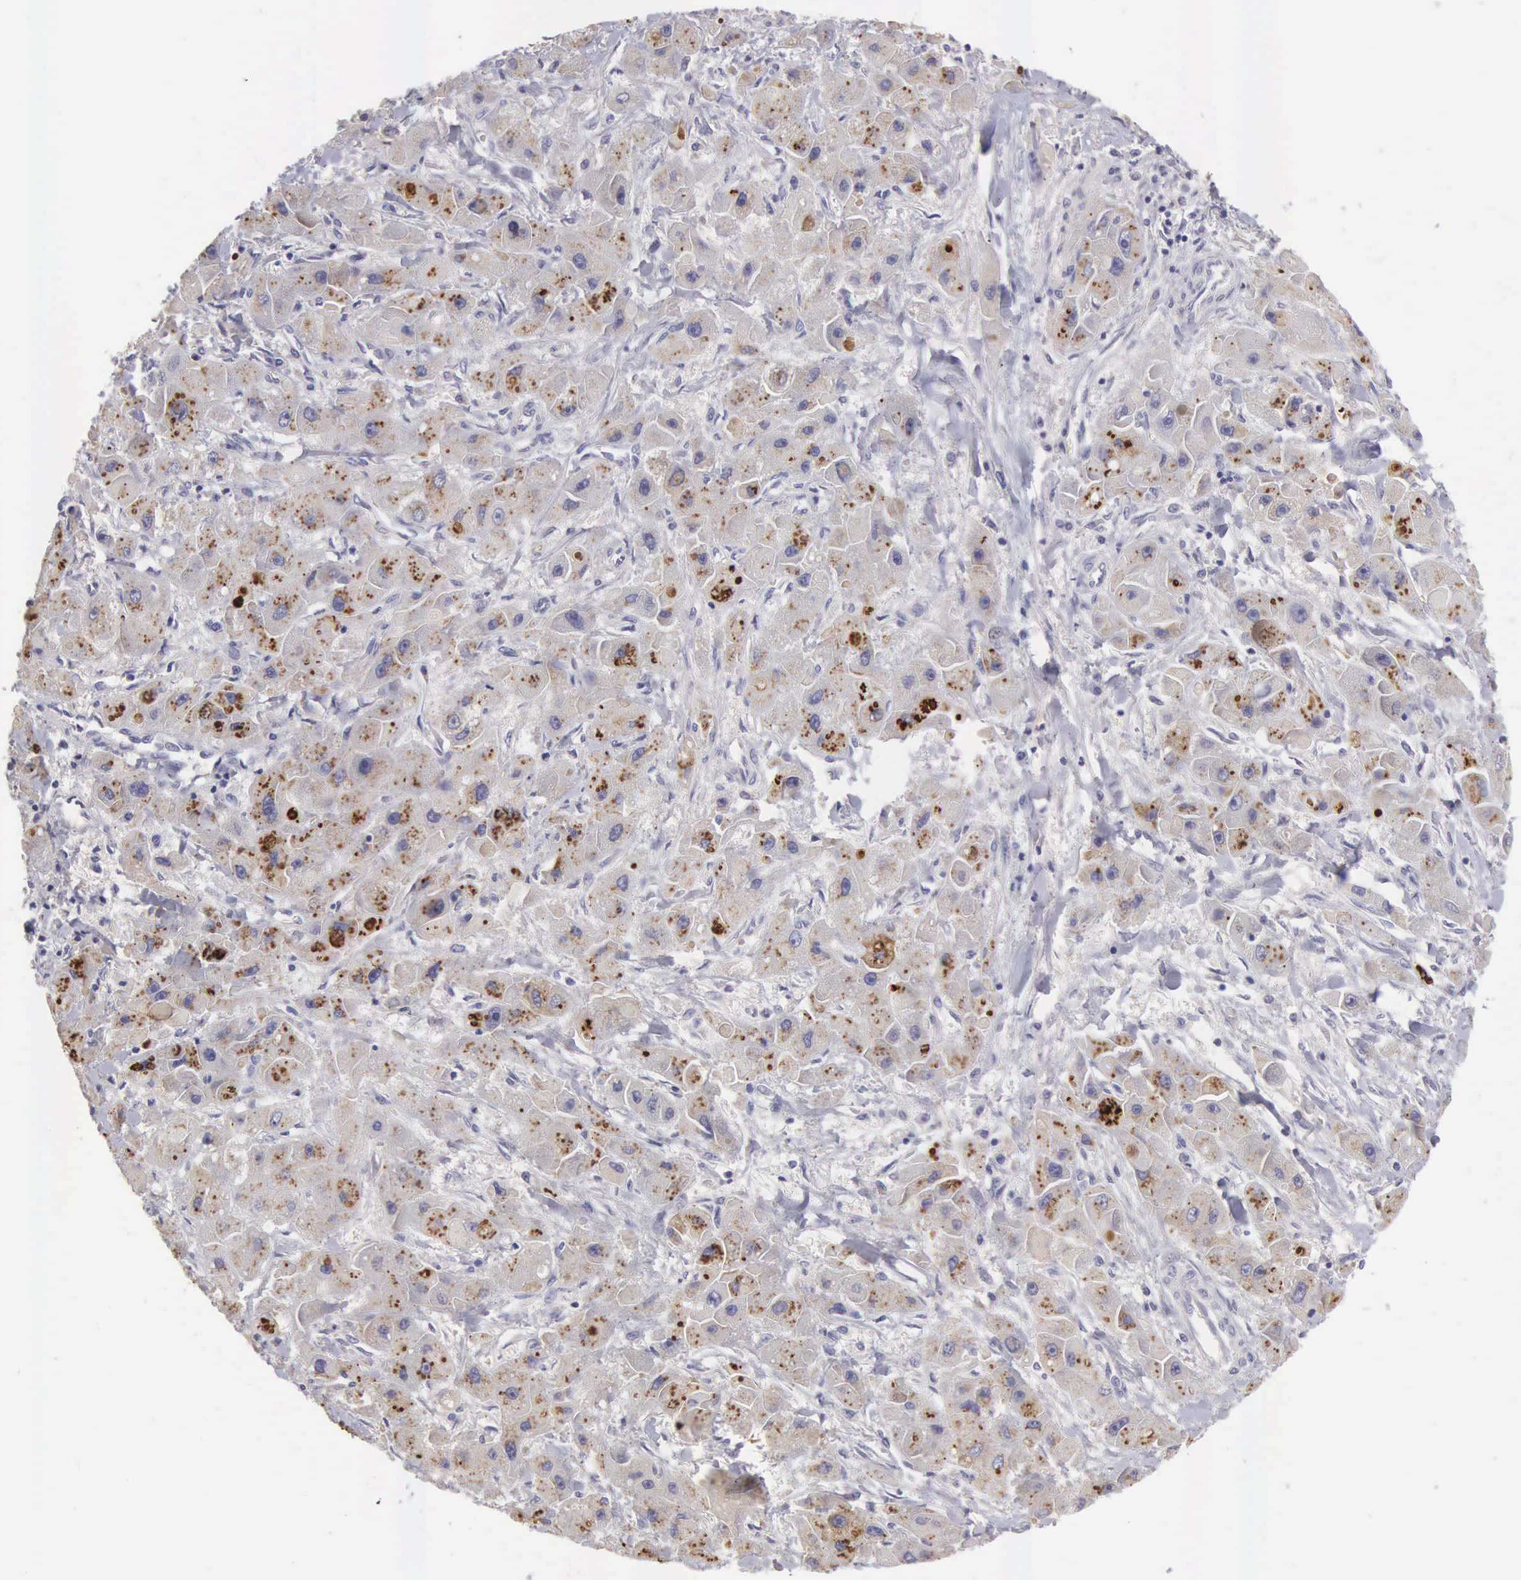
{"staining": {"intensity": "moderate", "quantity": "25%-75%", "location": "cytoplasmic/membranous"}, "tissue": "liver cancer", "cell_type": "Tumor cells", "image_type": "cancer", "snomed": [{"axis": "morphology", "description": "Carcinoma, Hepatocellular, NOS"}, {"axis": "topography", "description": "Liver"}], "caption": "There is medium levels of moderate cytoplasmic/membranous positivity in tumor cells of hepatocellular carcinoma (liver), as demonstrated by immunohistochemical staining (brown color).", "gene": "CLU", "patient": {"sex": "male", "age": 24}}